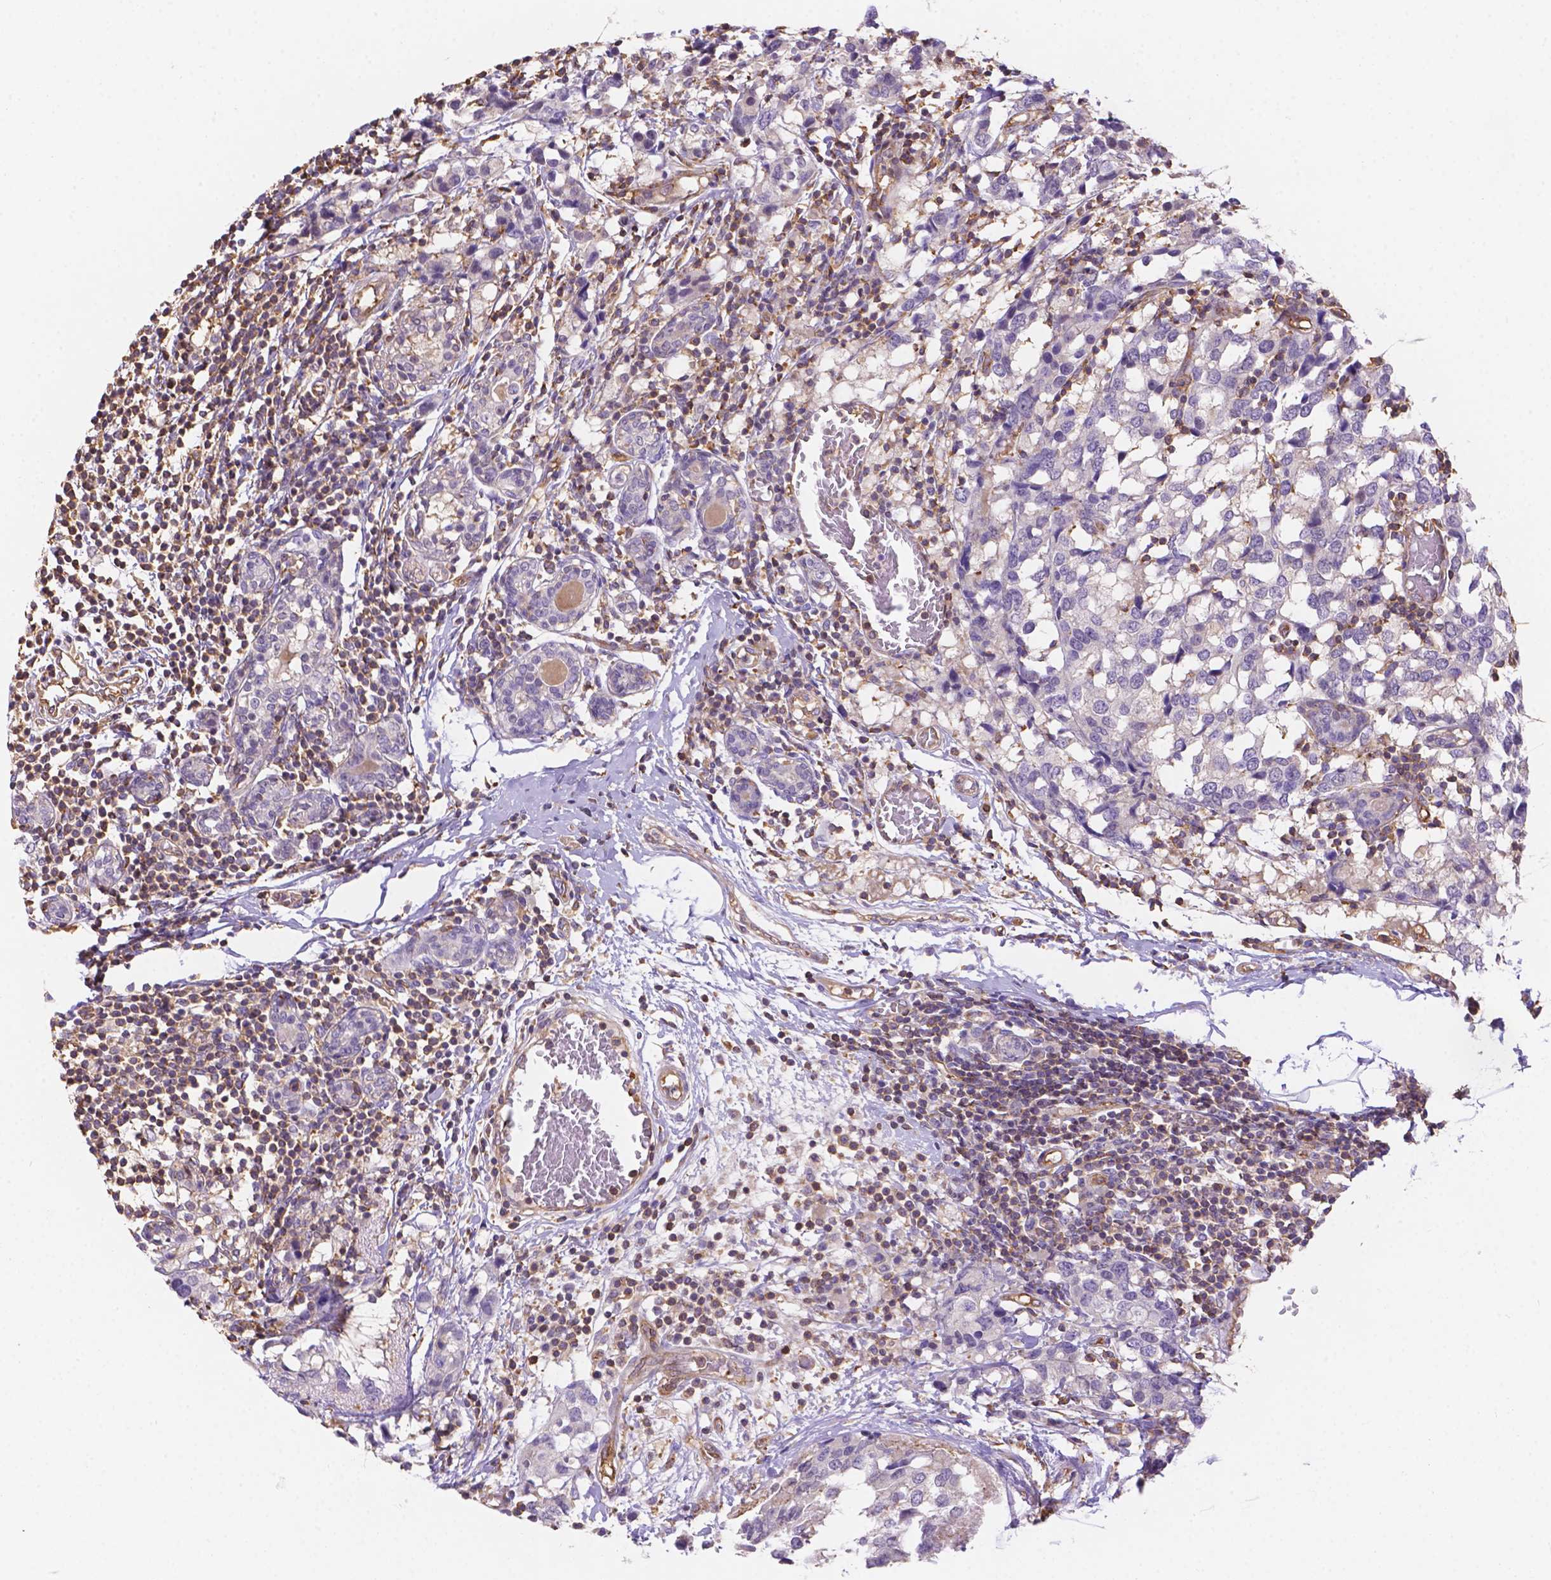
{"staining": {"intensity": "negative", "quantity": "none", "location": "none"}, "tissue": "breast cancer", "cell_type": "Tumor cells", "image_type": "cancer", "snomed": [{"axis": "morphology", "description": "Lobular carcinoma"}, {"axis": "topography", "description": "Breast"}], "caption": "The IHC photomicrograph has no significant expression in tumor cells of breast cancer (lobular carcinoma) tissue. (Brightfield microscopy of DAB immunohistochemistry at high magnification).", "gene": "DMWD", "patient": {"sex": "female", "age": 59}}